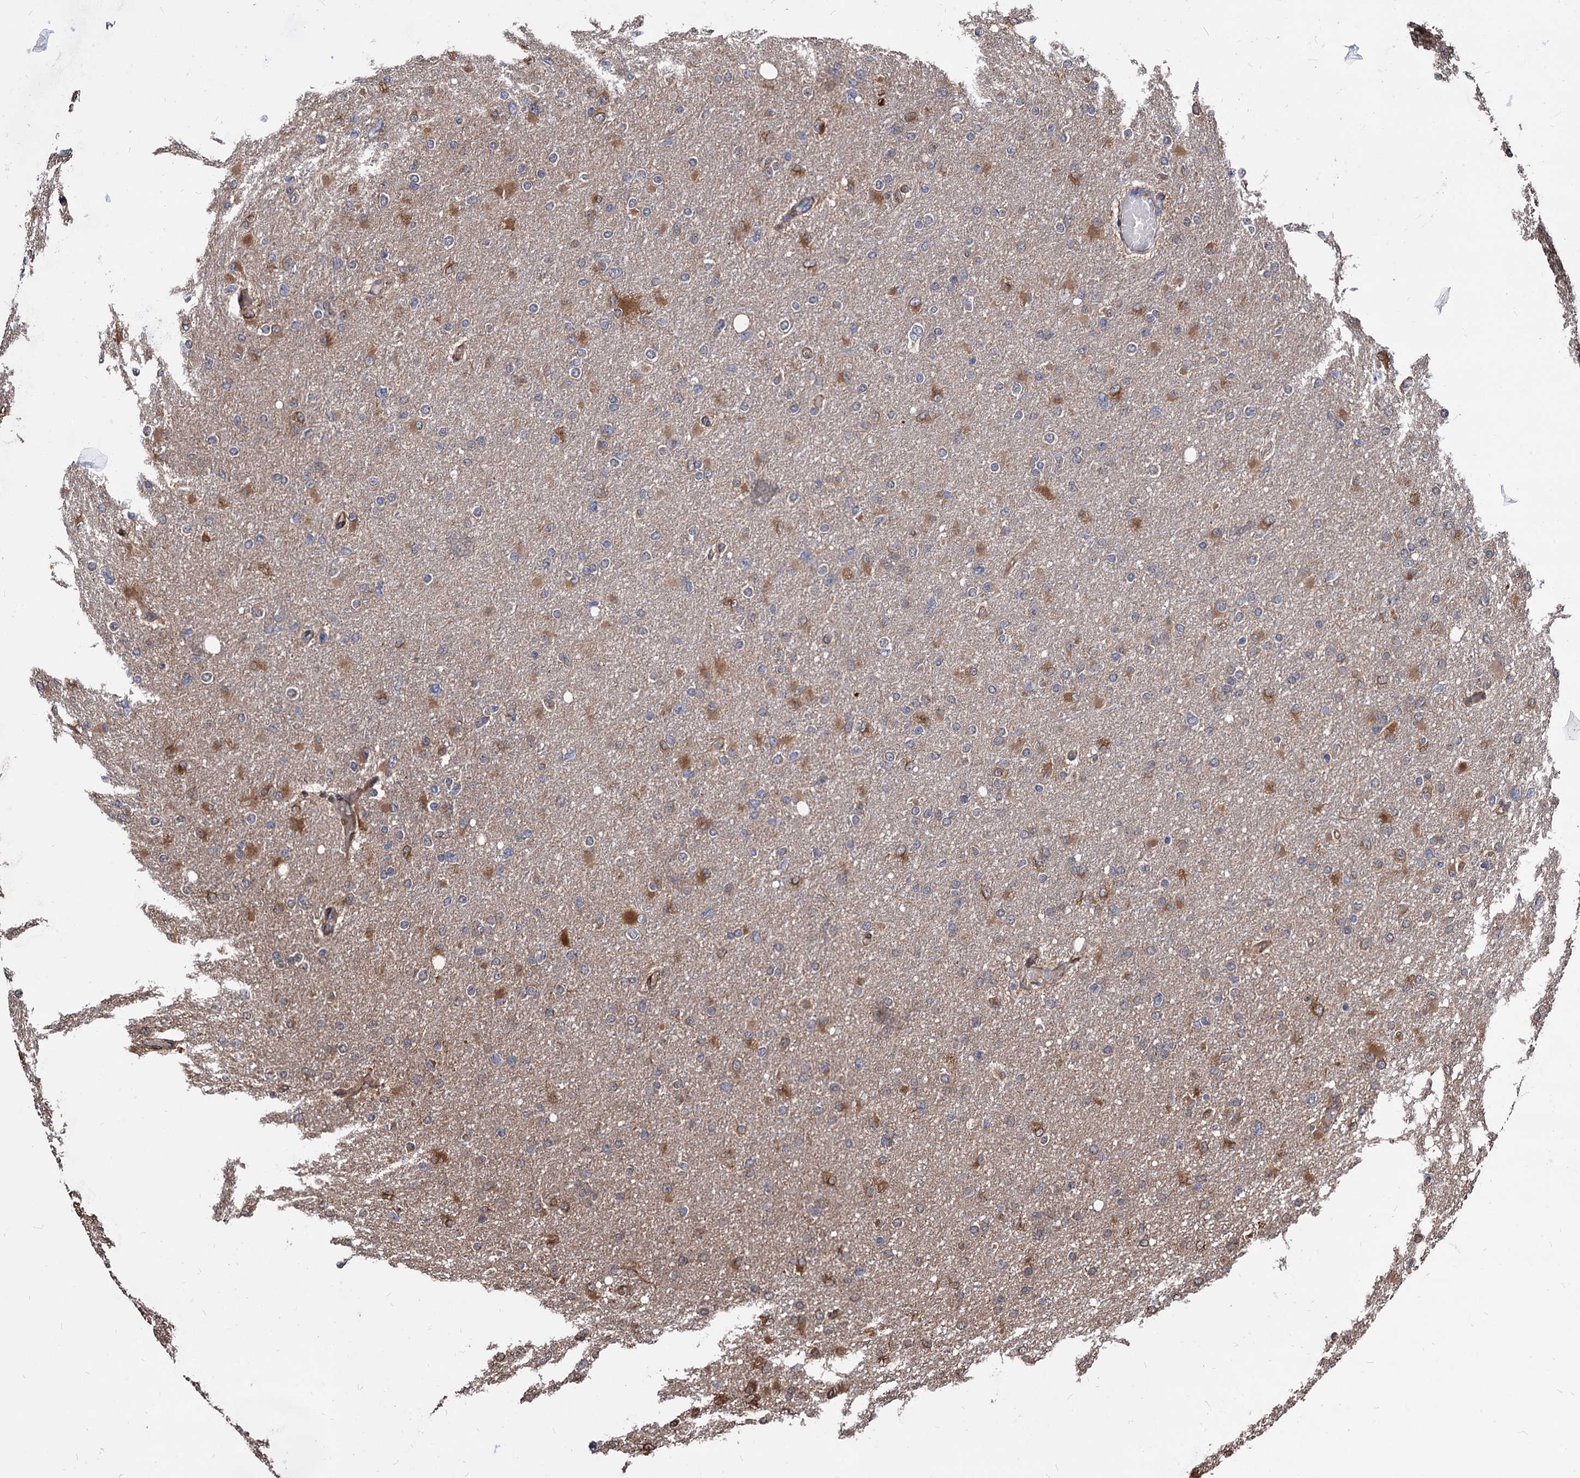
{"staining": {"intensity": "weak", "quantity": "<25%", "location": "cytoplasmic/membranous"}, "tissue": "glioma", "cell_type": "Tumor cells", "image_type": "cancer", "snomed": [{"axis": "morphology", "description": "Glioma, malignant, High grade"}, {"axis": "topography", "description": "Cerebral cortex"}], "caption": "There is no significant expression in tumor cells of malignant glioma (high-grade). Brightfield microscopy of immunohistochemistry stained with DAB (brown) and hematoxylin (blue), captured at high magnification.", "gene": "ANKRD12", "patient": {"sex": "female", "age": 36}}